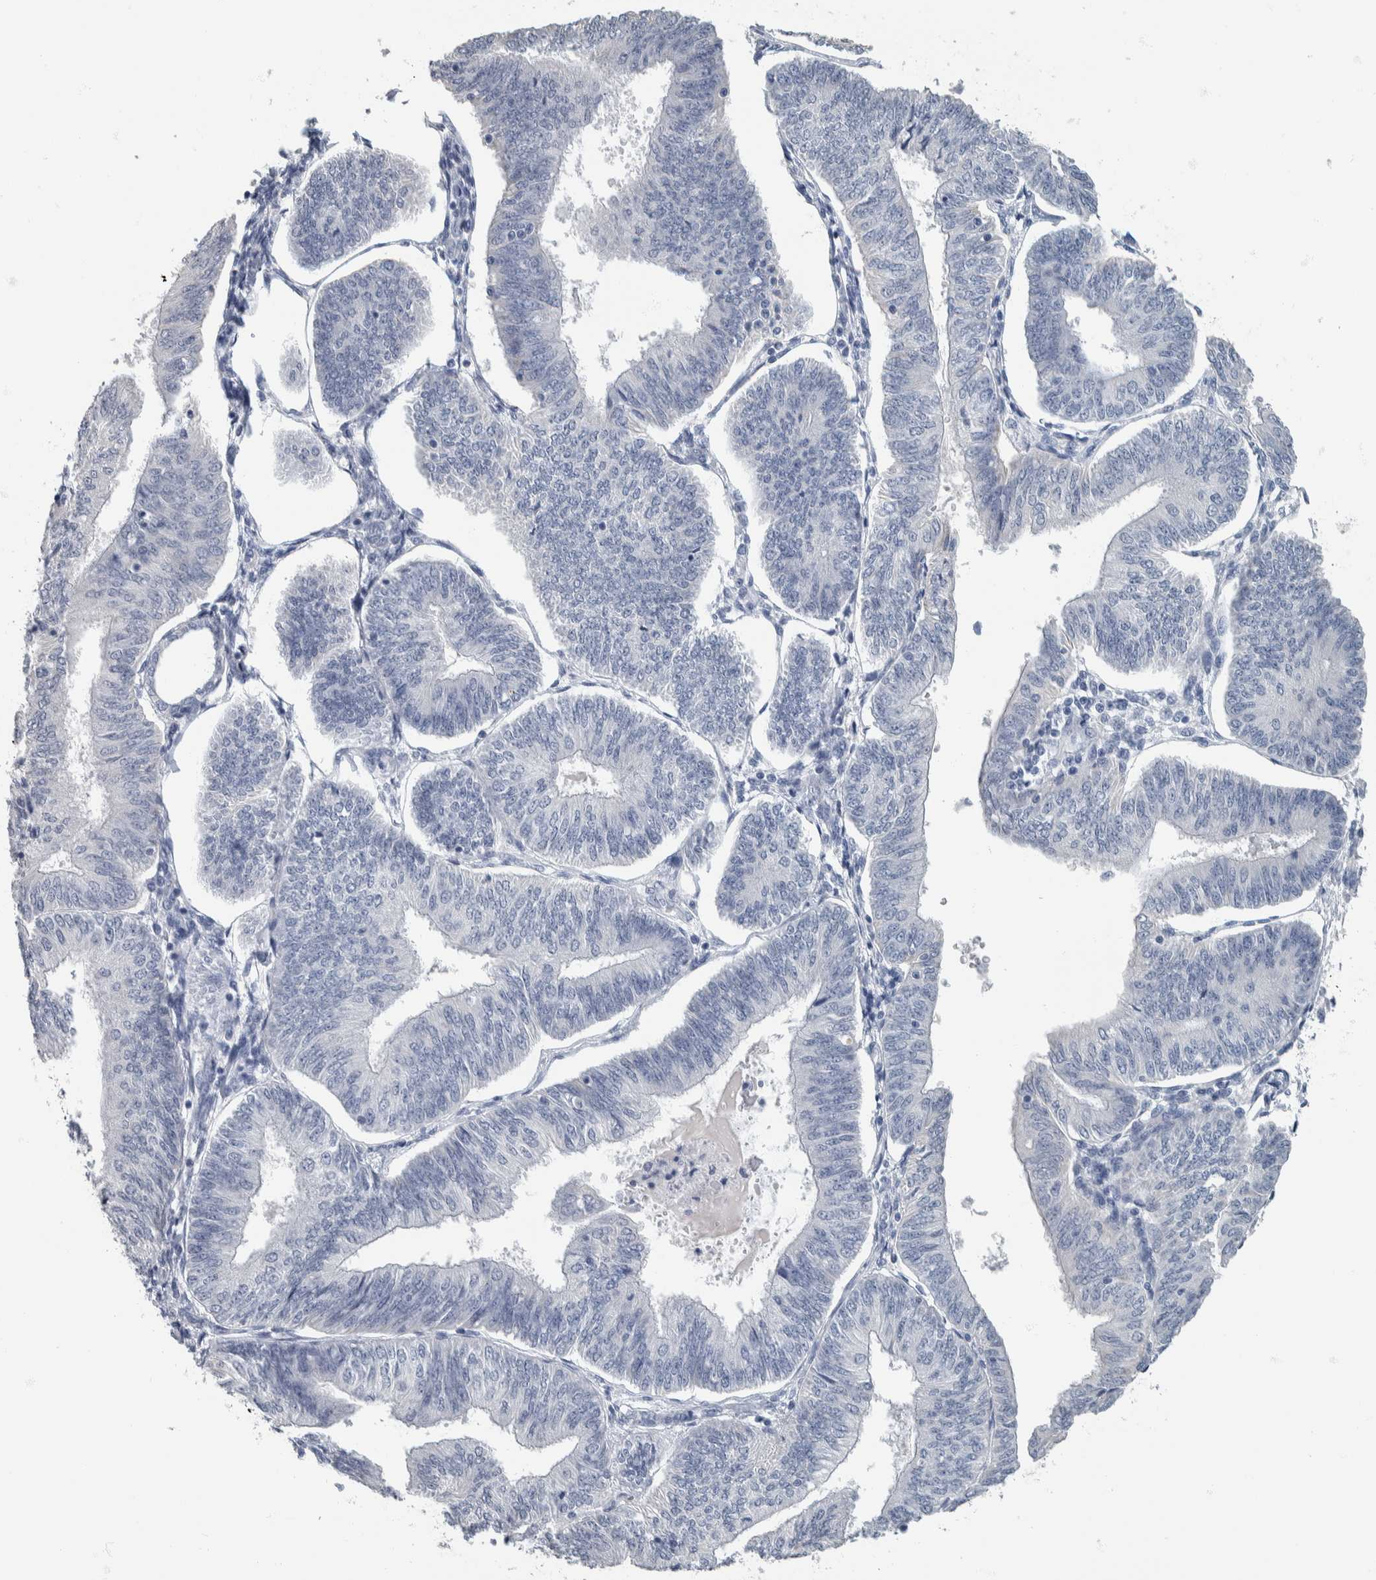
{"staining": {"intensity": "negative", "quantity": "none", "location": "none"}, "tissue": "endometrial cancer", "cell_type": "Tumor cells", "image_type": "cancer", "snomed": [{"axis": "morphology", "description": "Adenocarcinoma, NOS"}, {"axis": "topography", "description": "Endometrium"}], "caption": "Adenocarcinoma (endometrial) was stained to show a protein in brown. There is no significant staining in tumor cells.", "gene": "NEFM", "patient": {"sex": "female", "age": 58}}